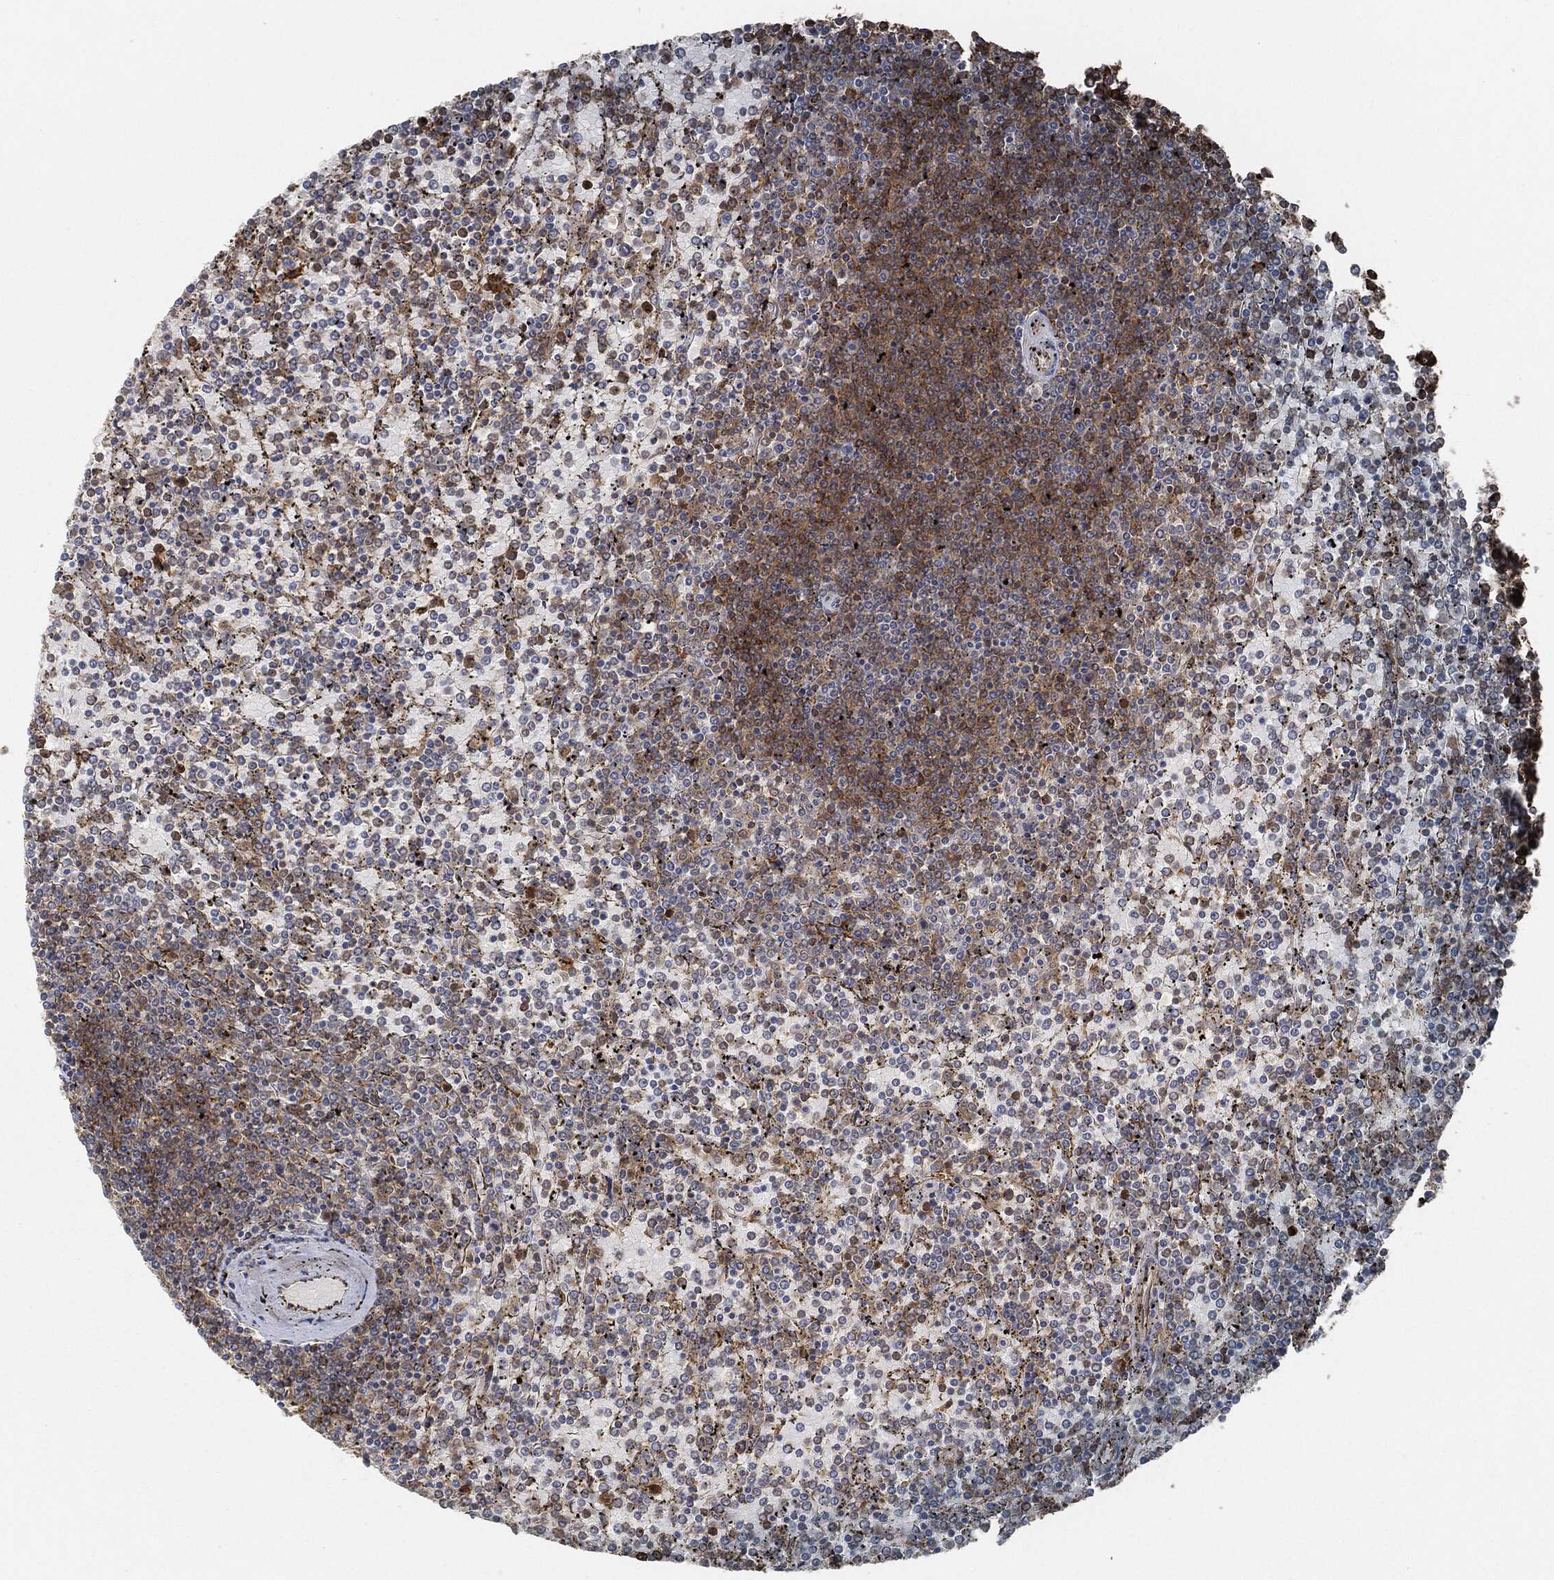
{"staining": {"intensity": "strong", "quantity": "<25%", "location": "cytoplasmic/membranous"}, "tissue": "lymphoma", "cell_type": "Tumor cells", "image_type": "cancer", "snomed": [{"axis": "morphology", "description": "Malignant lymphoma, non-Hodgkin's type, Low grade"}, {"axis": "topography", "description": "Spleen"}], "caption": "Low-grade malignant lymphoma, non-Hodgkin's type stained with a protein marker demonstrates strong staining in tumor cells.", "gene": "TPT1", "patient": {"sex": "female", "age": 77}}